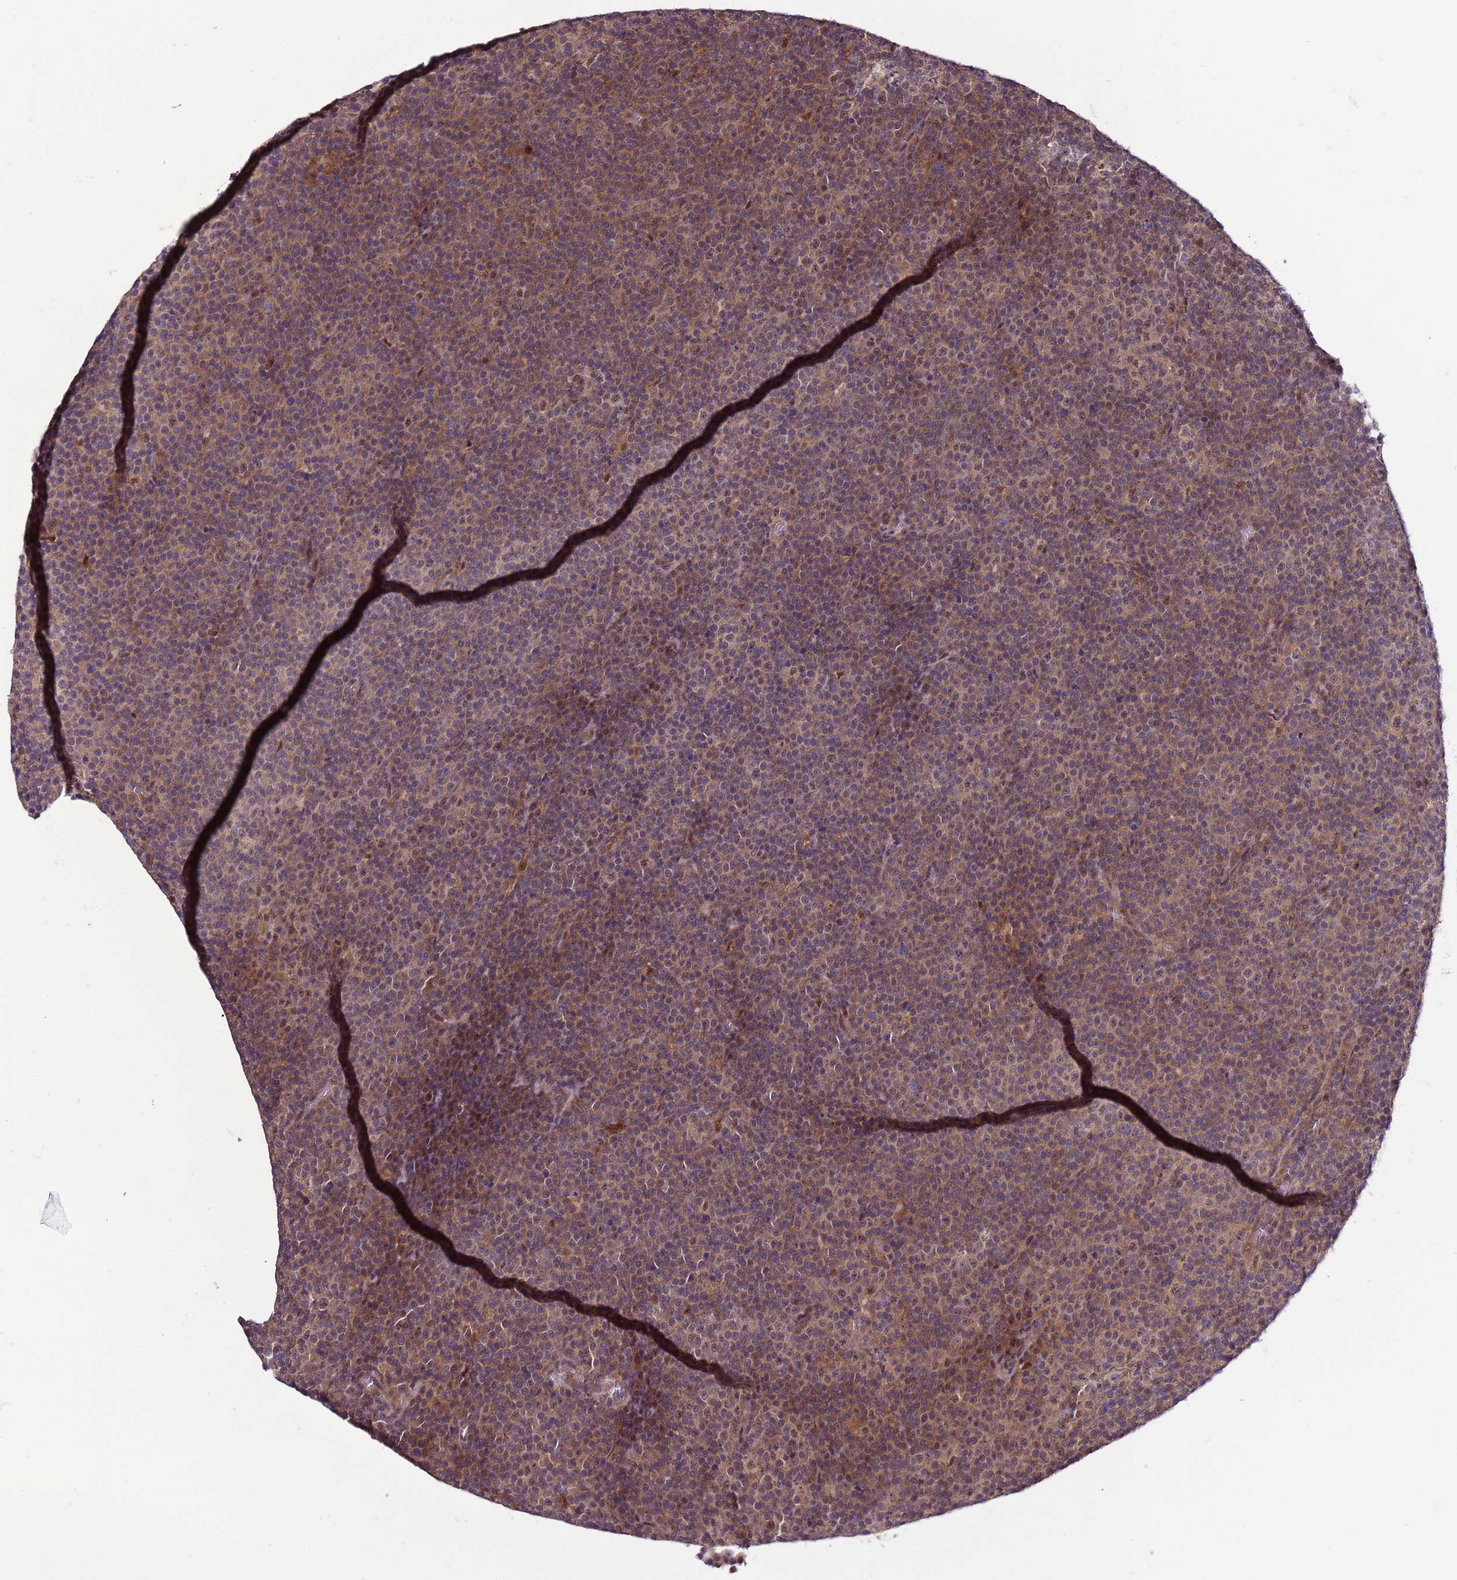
{"staining": {"intensity": "moderate", "quantity": "25%-75%", "location": "nuclear"}, "tissue": "lymphoma", "cell_type": "Tumor cells", "image_type": "cancer", "snomed": [{"axis": "morphology", "description": "Malignant lymphoma, non-Hodgkin's type, Low grade"}, {"axis": "topography", "description": "Lymph node"}], "caption": "Immunohistochemistry (IHC) (DAB) staining of human malignant lymphoma, non-Hodgkin's type (low-grade) displays moderate nuclear protein positivity in about 25%-75% of tumor cells. (DAB (3,3'-diaminobenzidine) IHC, brown staining for protein, blue staining for nuclei).", "gene": "GEN1", "patient": {"sex": "female", "age": 67}}